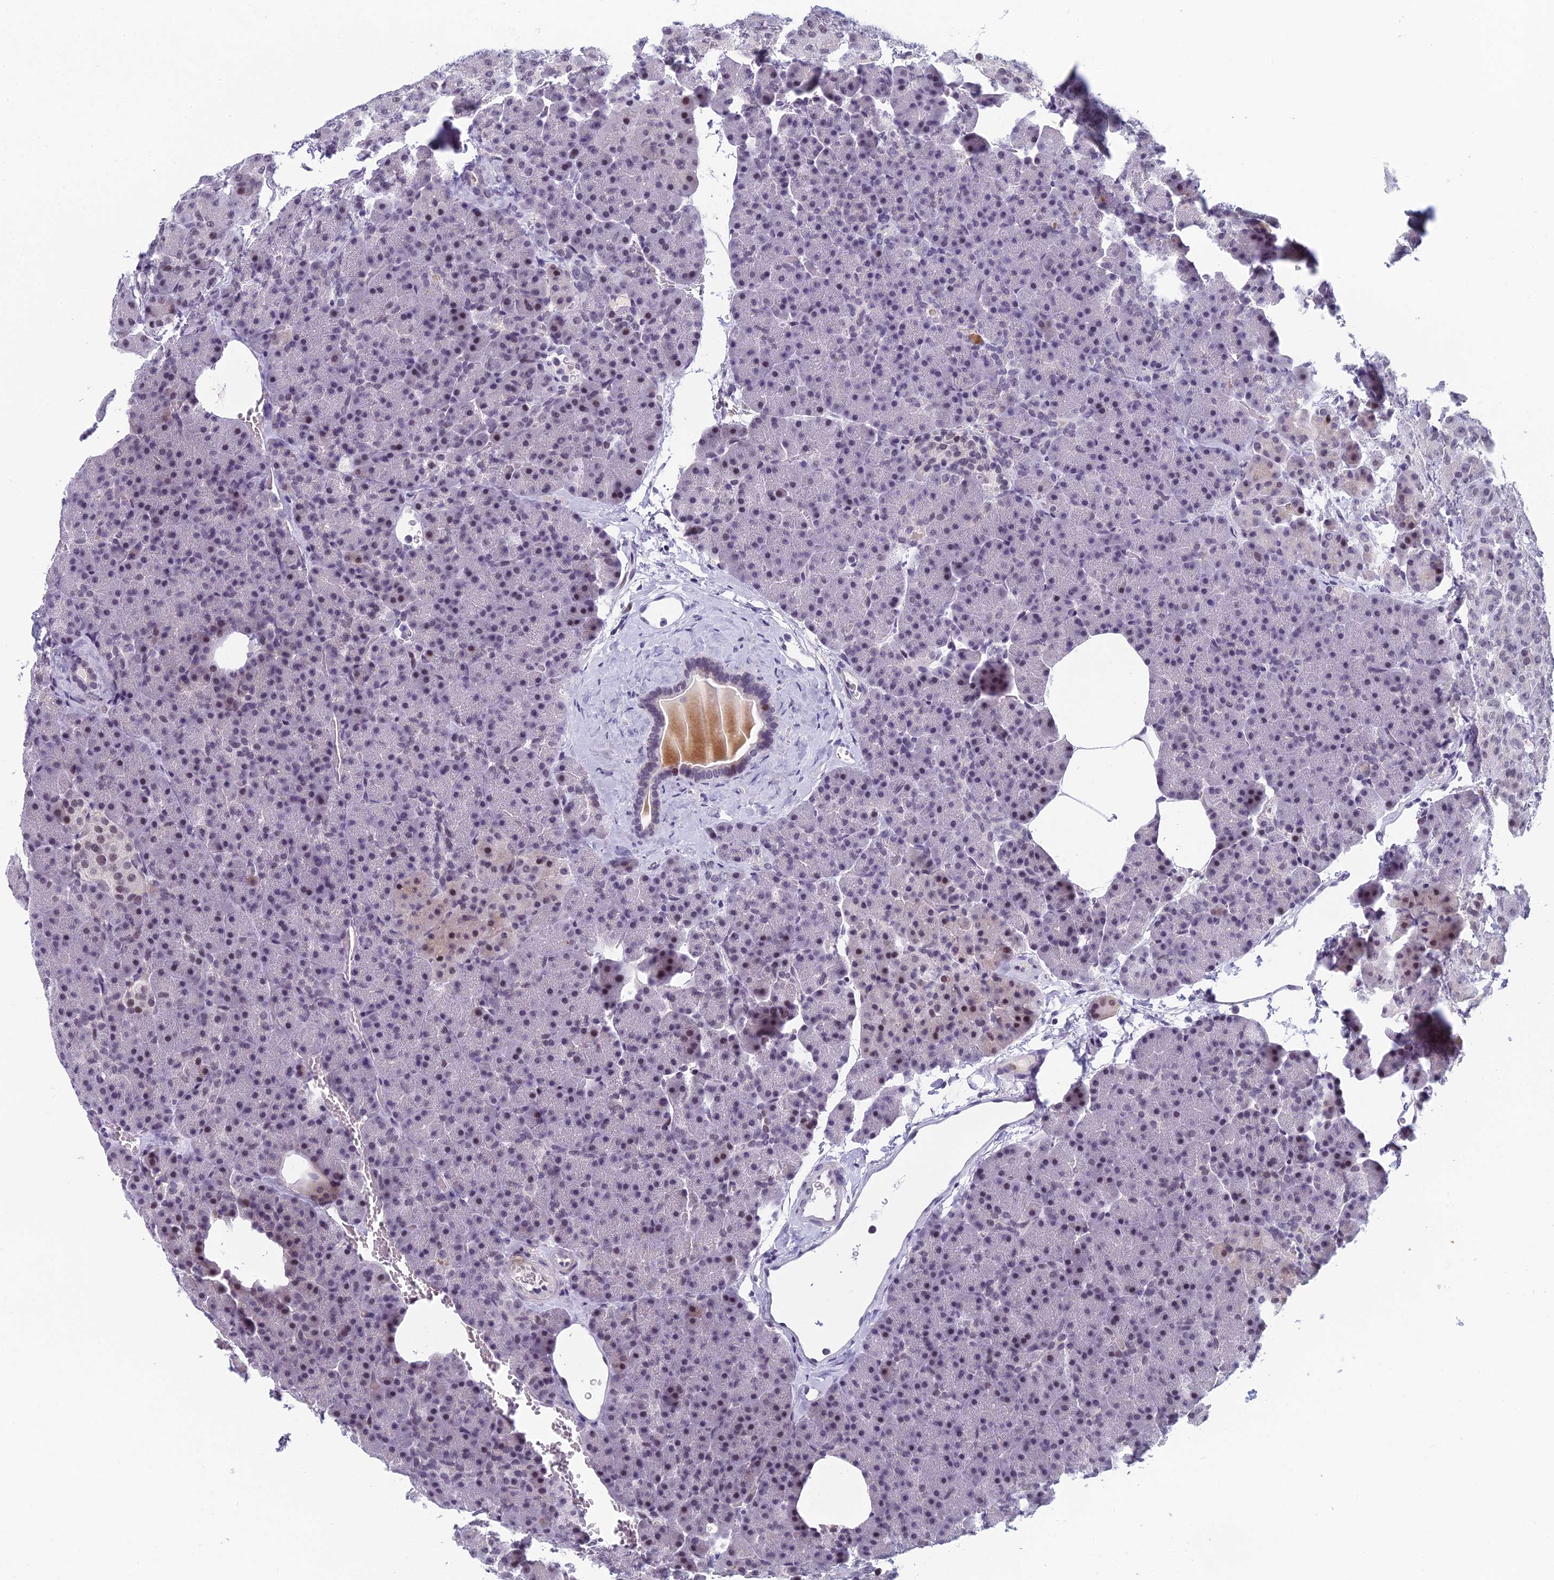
{"staining": {"intensity": "moderate", "quantity": "<25%", "location": "nuclear"}, "tissue": "pancreas", "cell_type": "Exocrine glandular cells", "image_type": "normal", "snomed": [{"axis": "morphology", "description": "Normal tissue, NOS"}, {"axis": "morphology", "description": "Carcinoid, malignant, NOS"}, {"axis": "topography", "description": "Pancreas"}], "caption": "IHC of benign human pancreas demonstrates low levels of moderate nuclear positivity in approximately <25% of exocrine glandular cells.", "gene": "RGS17", "patient": {"sex": "female", "age": 35}}